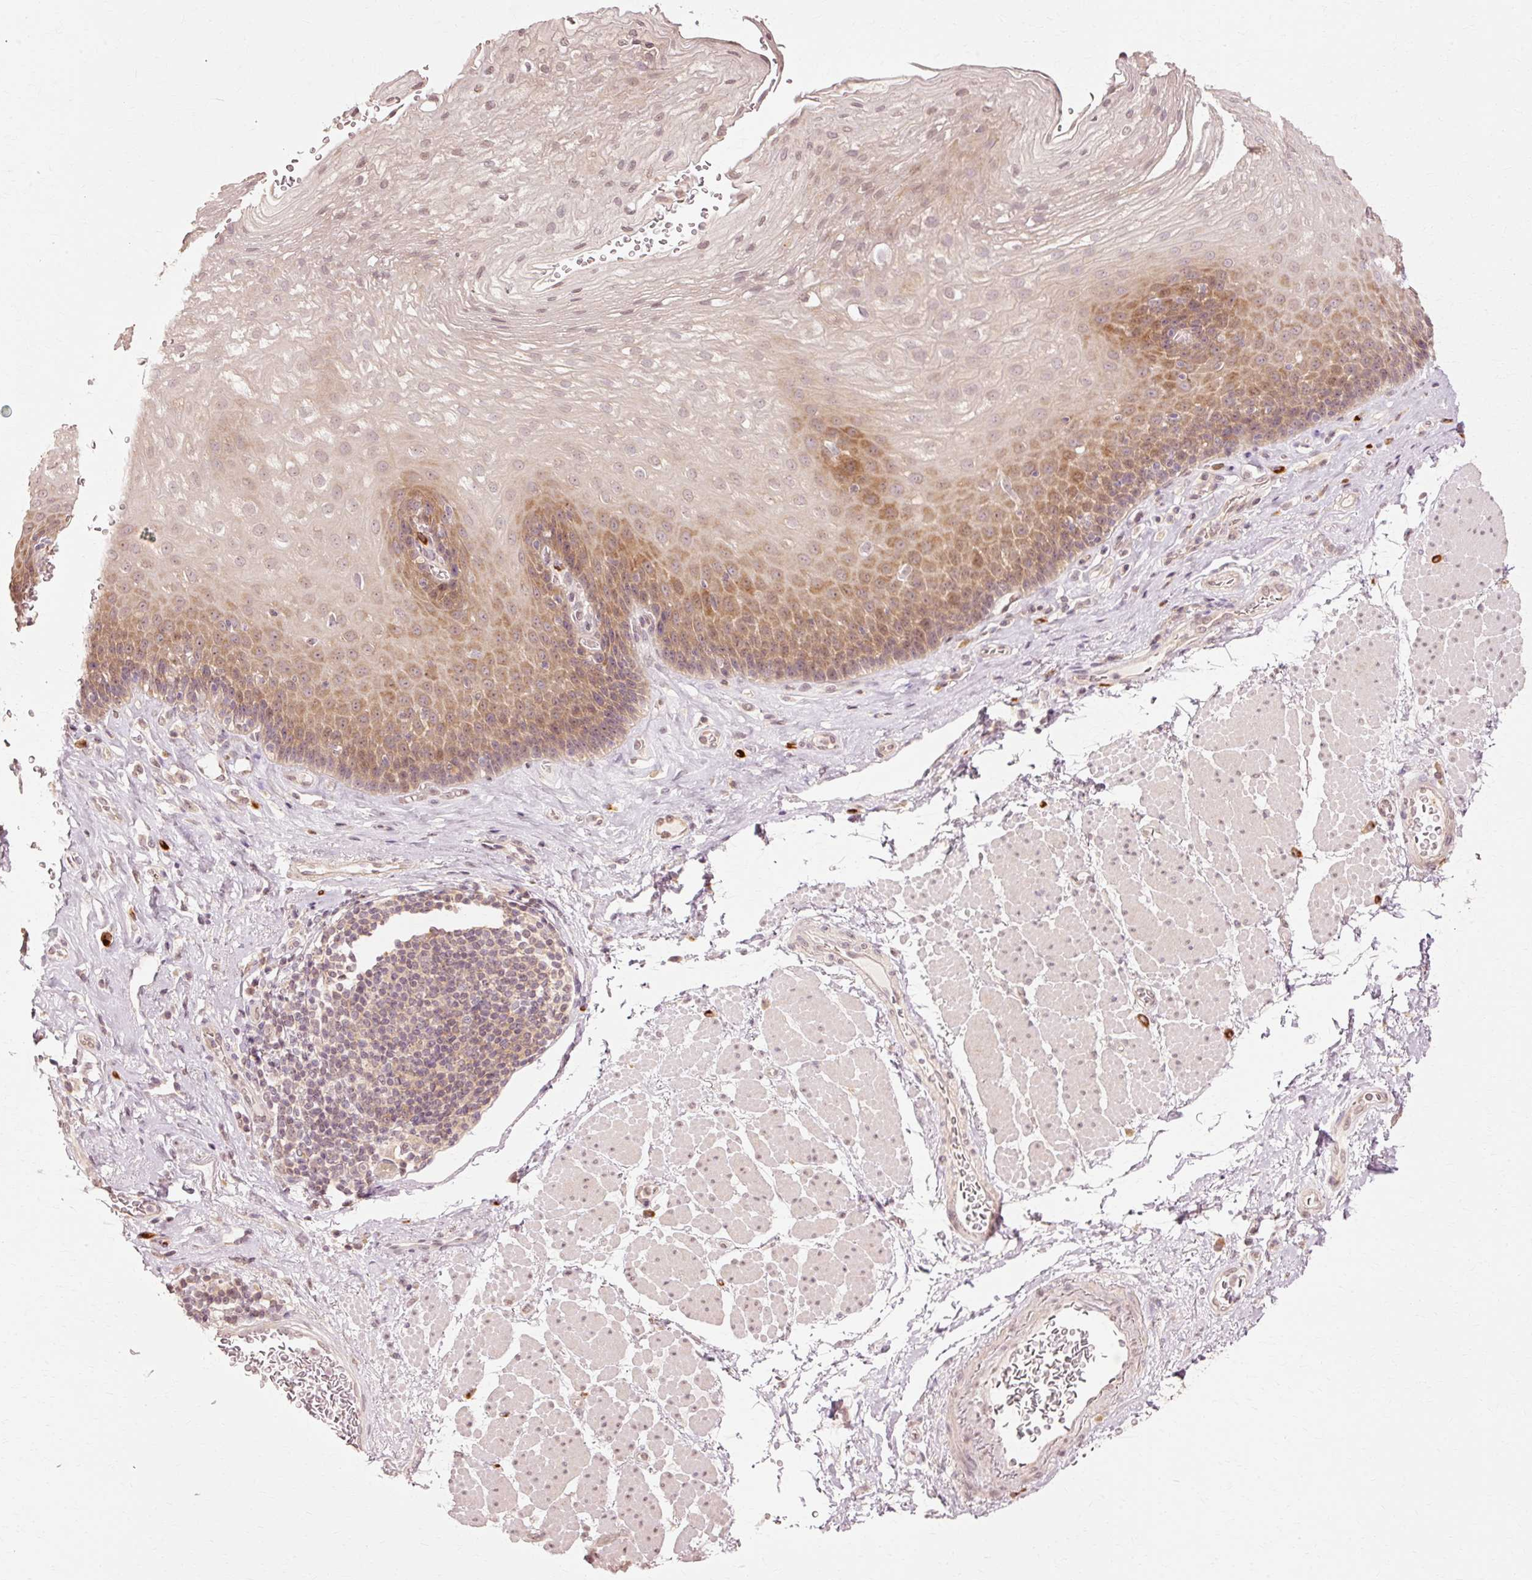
{"staining": {"intensity": "moderate", "quantity": "25%-75%", "location": "cytoplasmic/membranous,nuclear"}, "tissue": "esophagus", "cell_type": "Squamous epithelial cells", "image_type": "normal", "snomed": [{"axis": "morphology", "description": "Normal tissue, NOS"}, {"axis": "topography", "description": "Esophagus"}], "caption": "This micrograph reveals IHC staining of normal esophagus, with medium moderate cytoplasmic/membranous,nuclear positivity in approximately 25%-75% of squamous epithelial cells.", "gene": "RGPD5", "patient": {"sex": "female", "age": 66}}